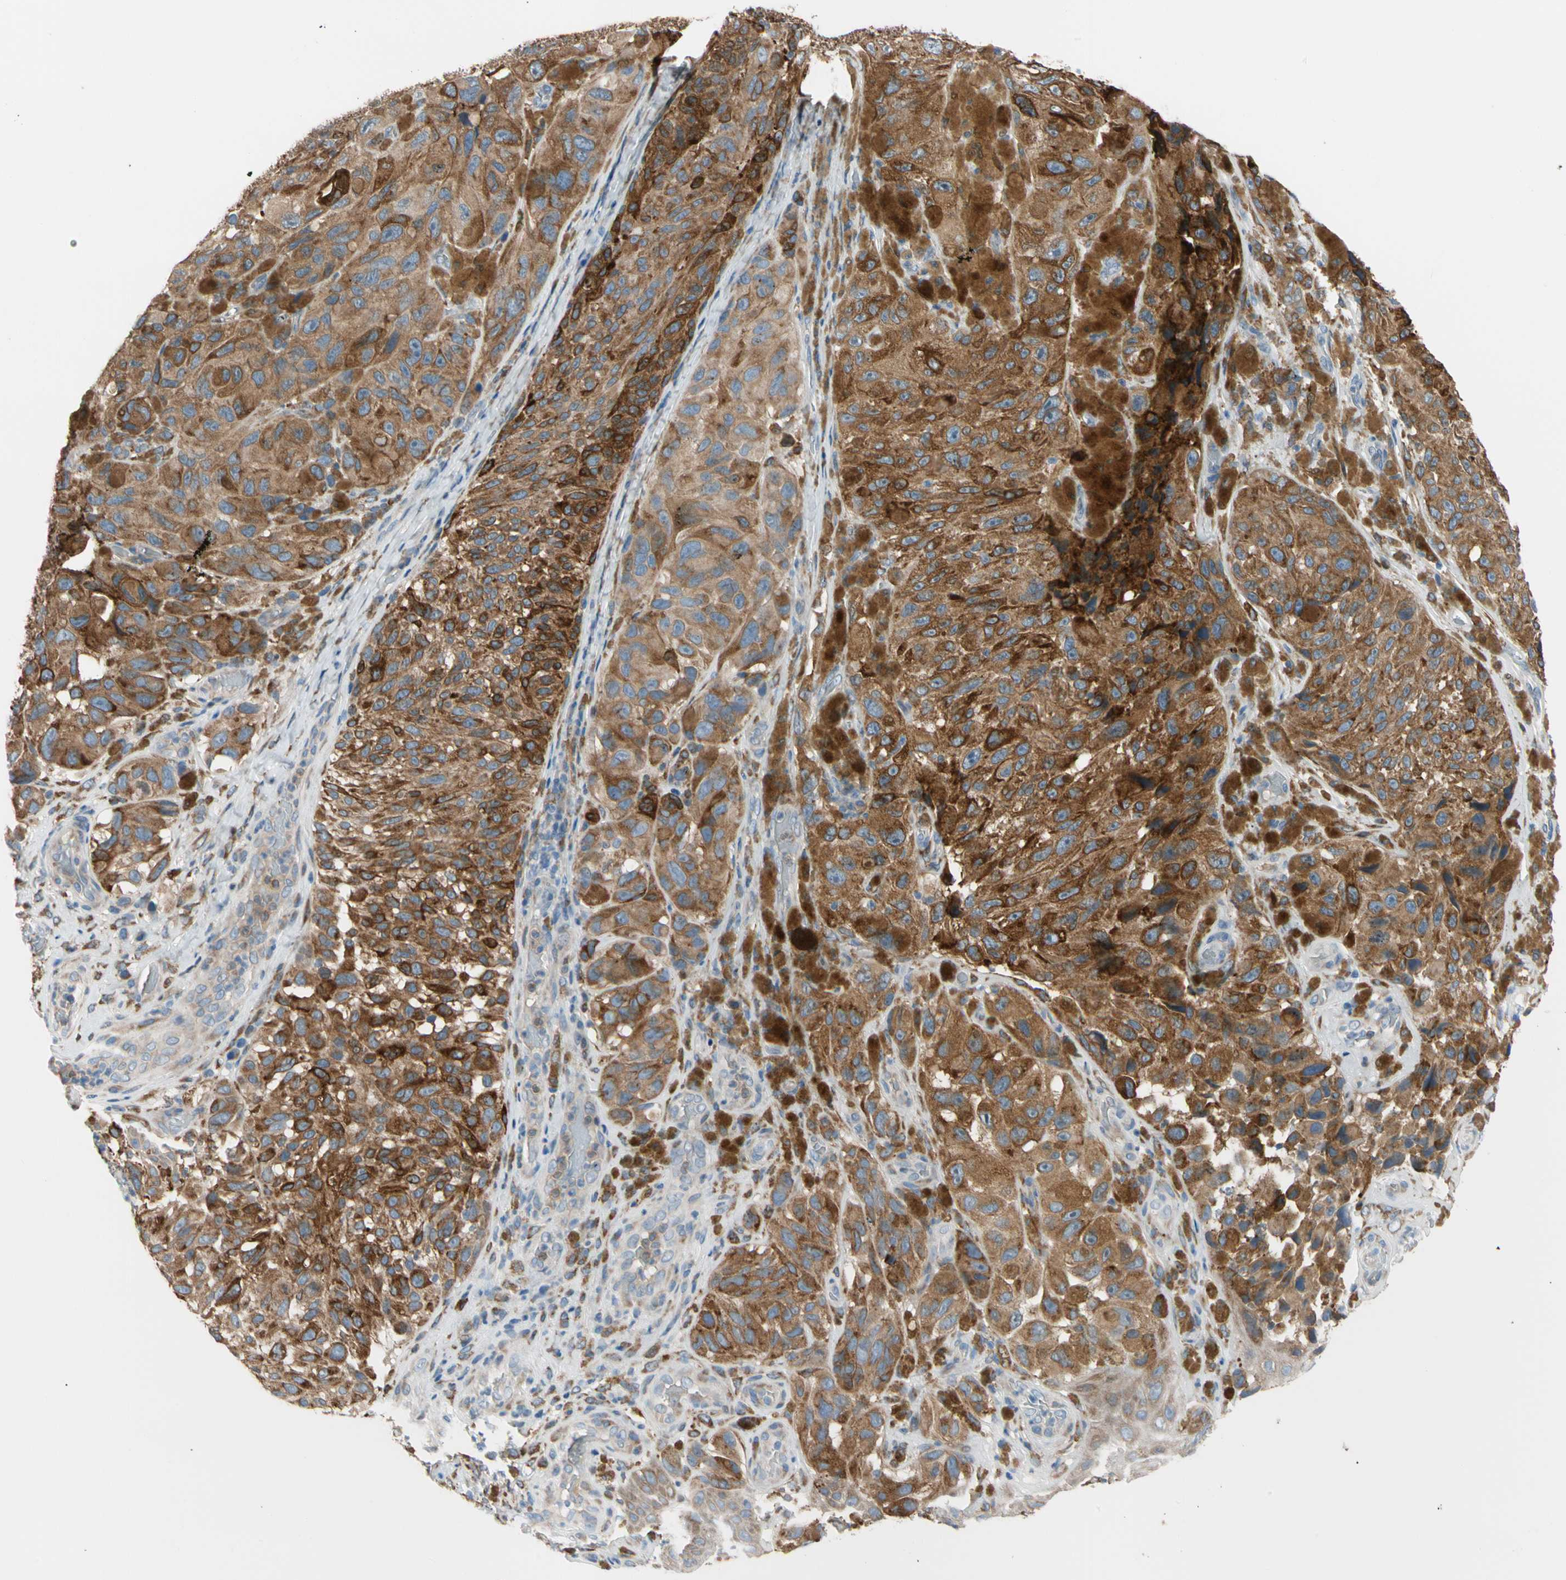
{"staining": {"intensity": "moderate", "quantity": ">75%", "location": "cytoplasmic/membranous"}, "tissue": "melanoma", "cell_type": "Tumor cells", "image_type": "cancer", "snomed": [{"axis": "morphology", "description": "Malignant melanoma, NOS"}, {"axis": "topography", "description": "Skin"}], "caption": "High-magnification brightfield microscopy of malignant melanoma stained with DAB (3,3'-diaminobenzidine) (brown) and counterstained with hematoxylin (blue). tumor cells exhibit moderate cytoplasmic/membranous positivity is identified in approximately>75% of cells. (Brightfield microscopy of DAB IHC at high magnification).", "gene": "LRPAP1", "patient": {"sex": "female", "age": 73}}